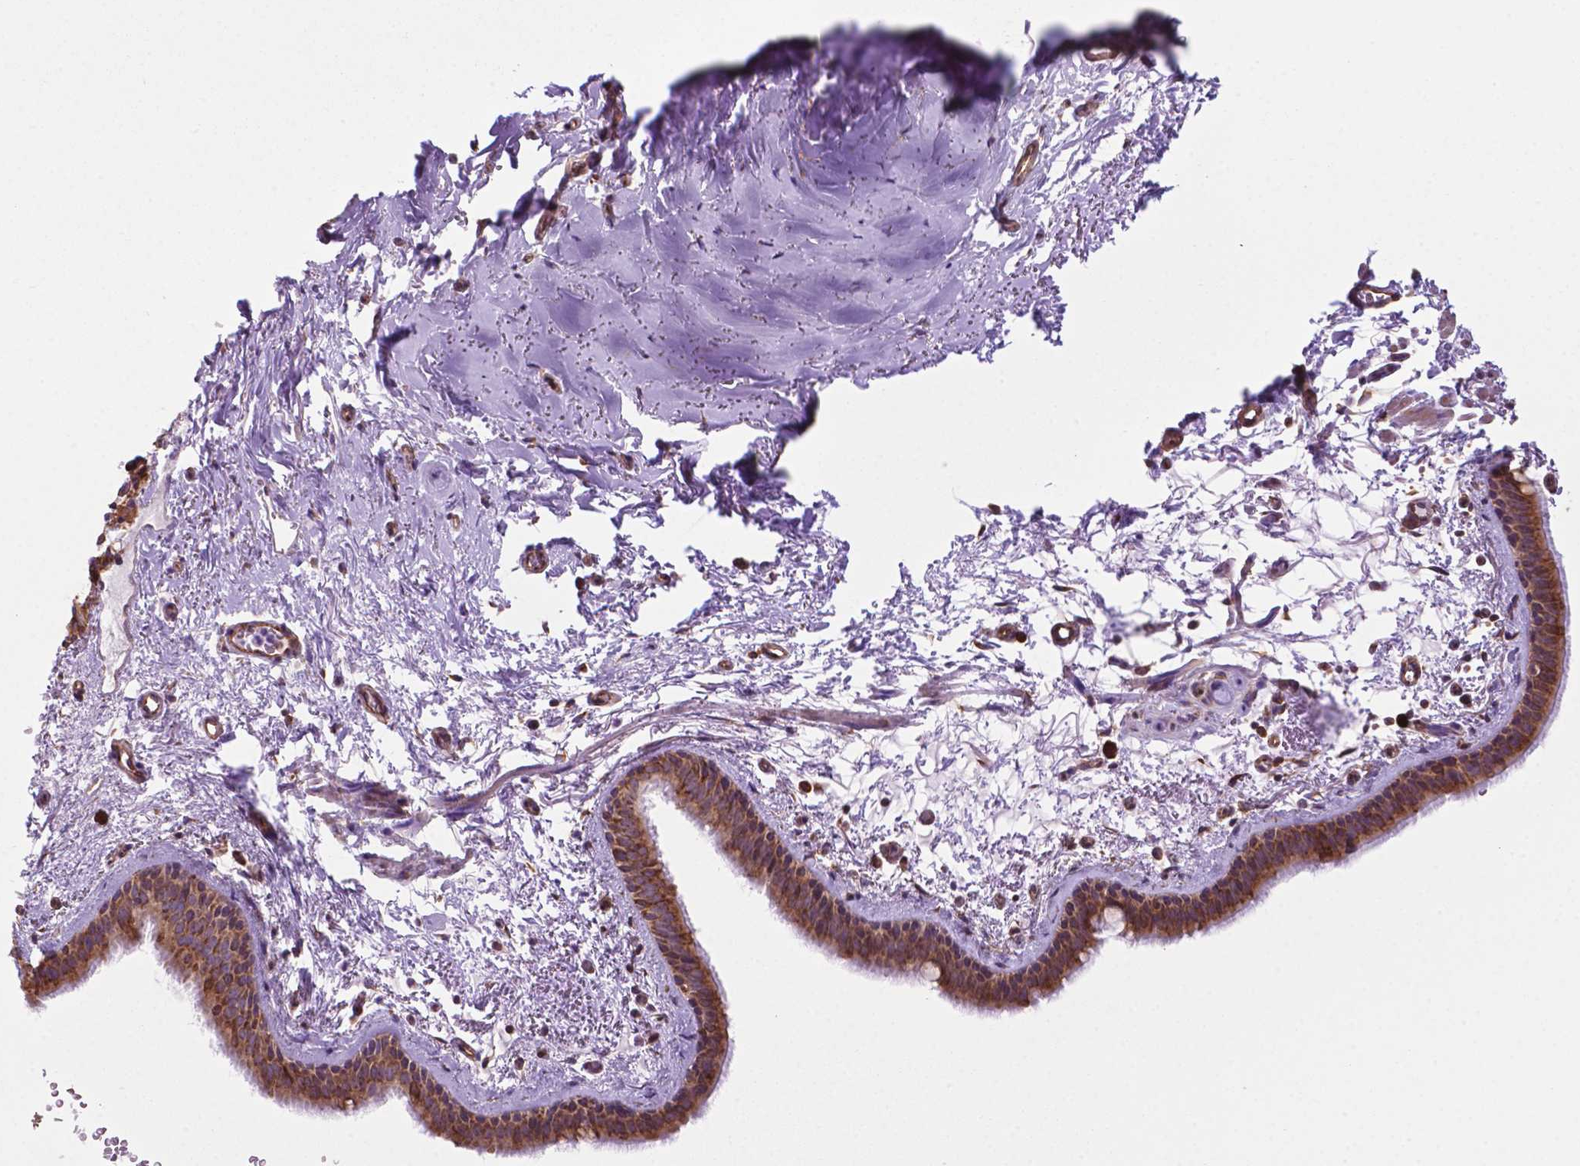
{"staining": {"intensity": "moderate", "quantity": ">75%", "location": "cytoplasmic/membranous"}, "tissue": "bronchus", "cell_type": "Respiratory epithelial cells", "image_type": "normal", "snomed": [{"axis": "morphology", "description": "Normal tissue, NOS"}, {"axis": "topography", "description": "Bronchus"}], "caption": "Protein staining demonstrates moderate cytoplasmic/membranous staining in approximately >75% of respiratory epithelial cells in unremarkable bronchus. Using DAB (brown) and hematoxylin (blue) stains, captured at high magnification using brightfield microscopy.", "gene": "RPL29", "patient": {"sex": "female", "age": 61}}